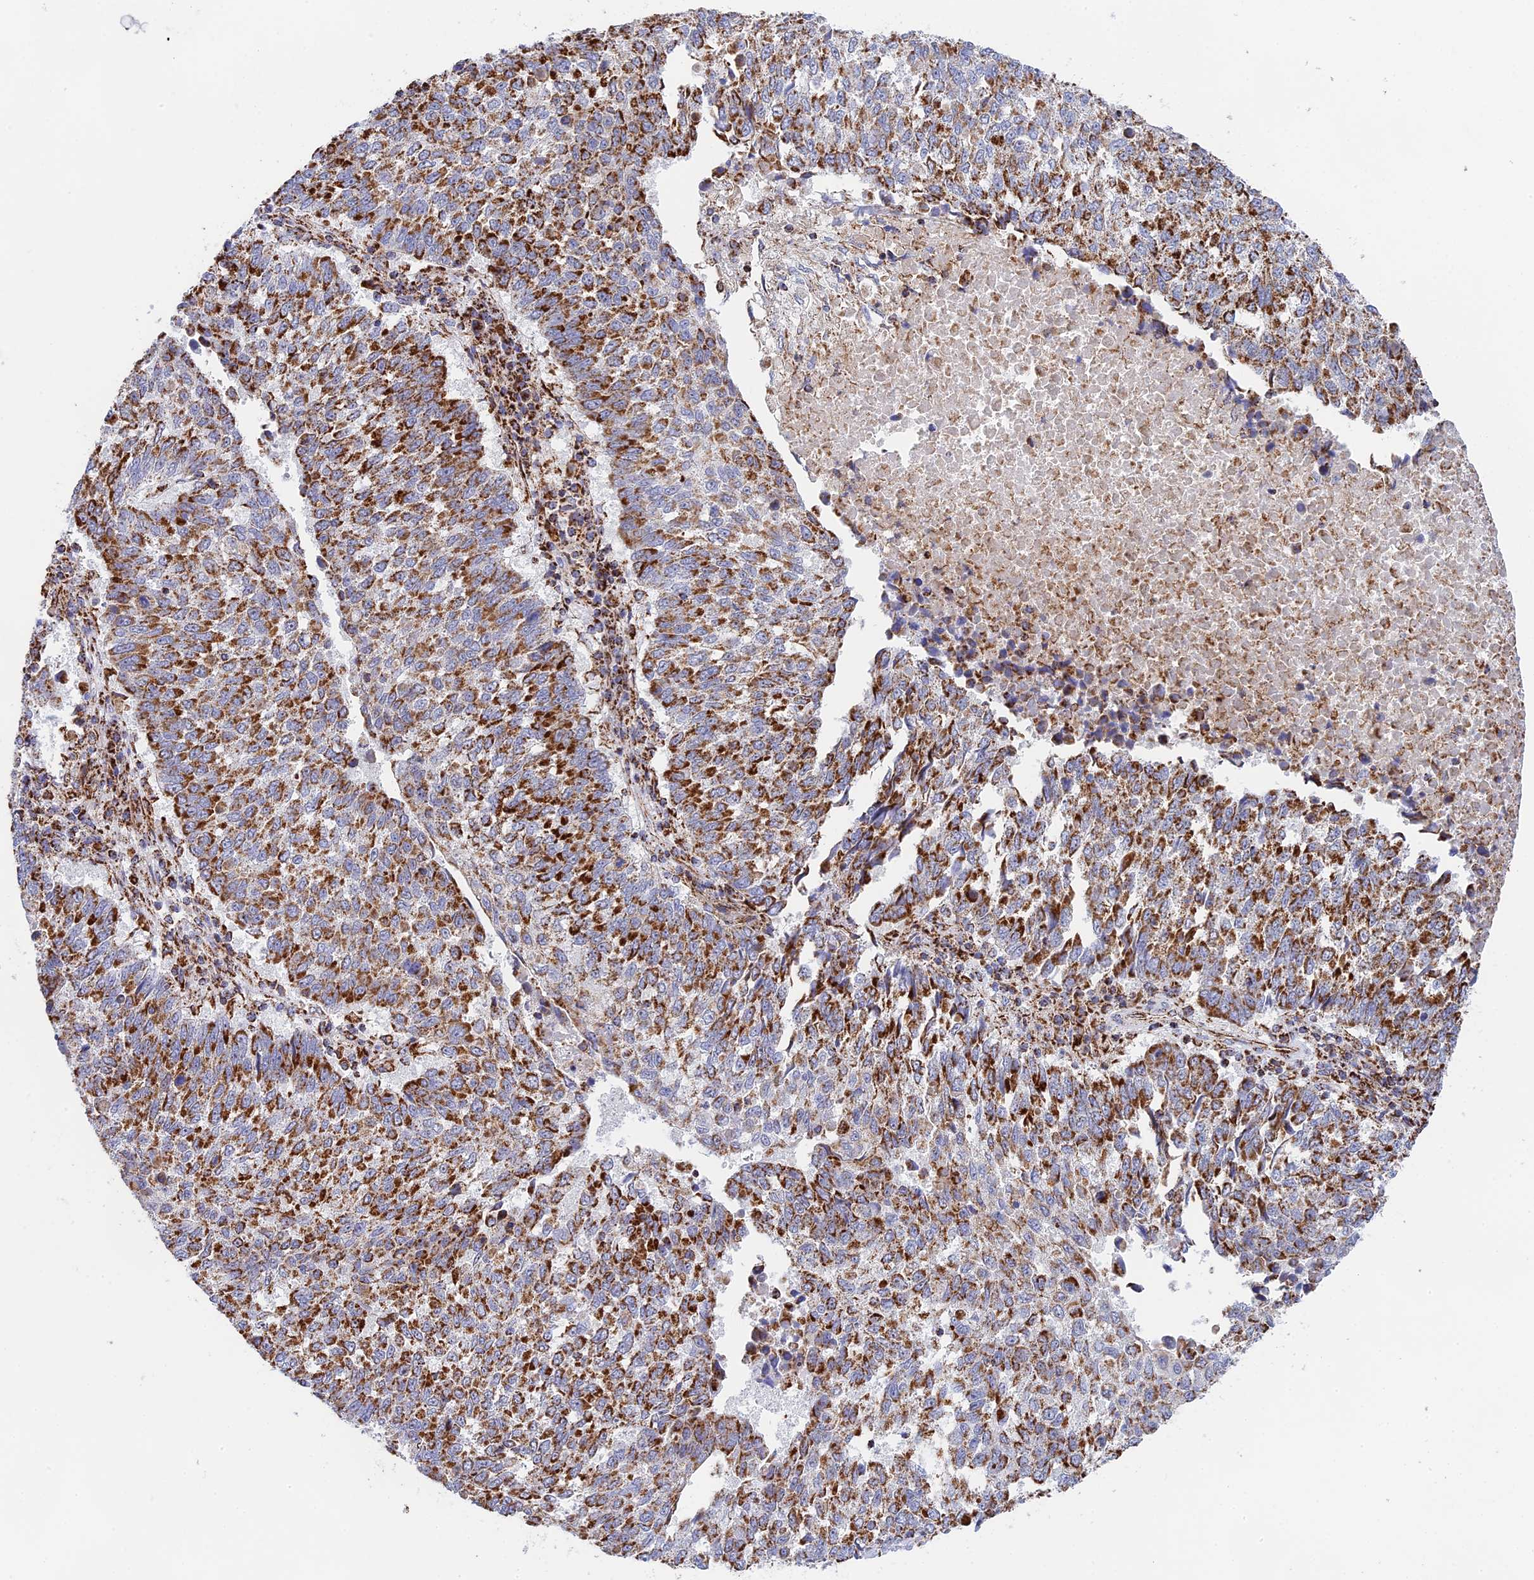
{"staining": {"intensity": "strong", "quantity": ">75%", "location": "cytoplasmic/membranous"}, "tissue": "lung cancer", "cell_type": "Tumor cells", "image_type": "cancer", "snomed": [{"axis": "morphology", "description": "Squamous cell carcinoma, NOS"}, {"axis": "topography", "description": "Lung"}], "caption": "Lung squamous cell carcinoma stained with a brown dye shows strong cytoplasmic/membranous positive staining in about >75% of tumor cells.", "gene": "NDUFA5", "patient": {"sex": "male", "age": 73}}